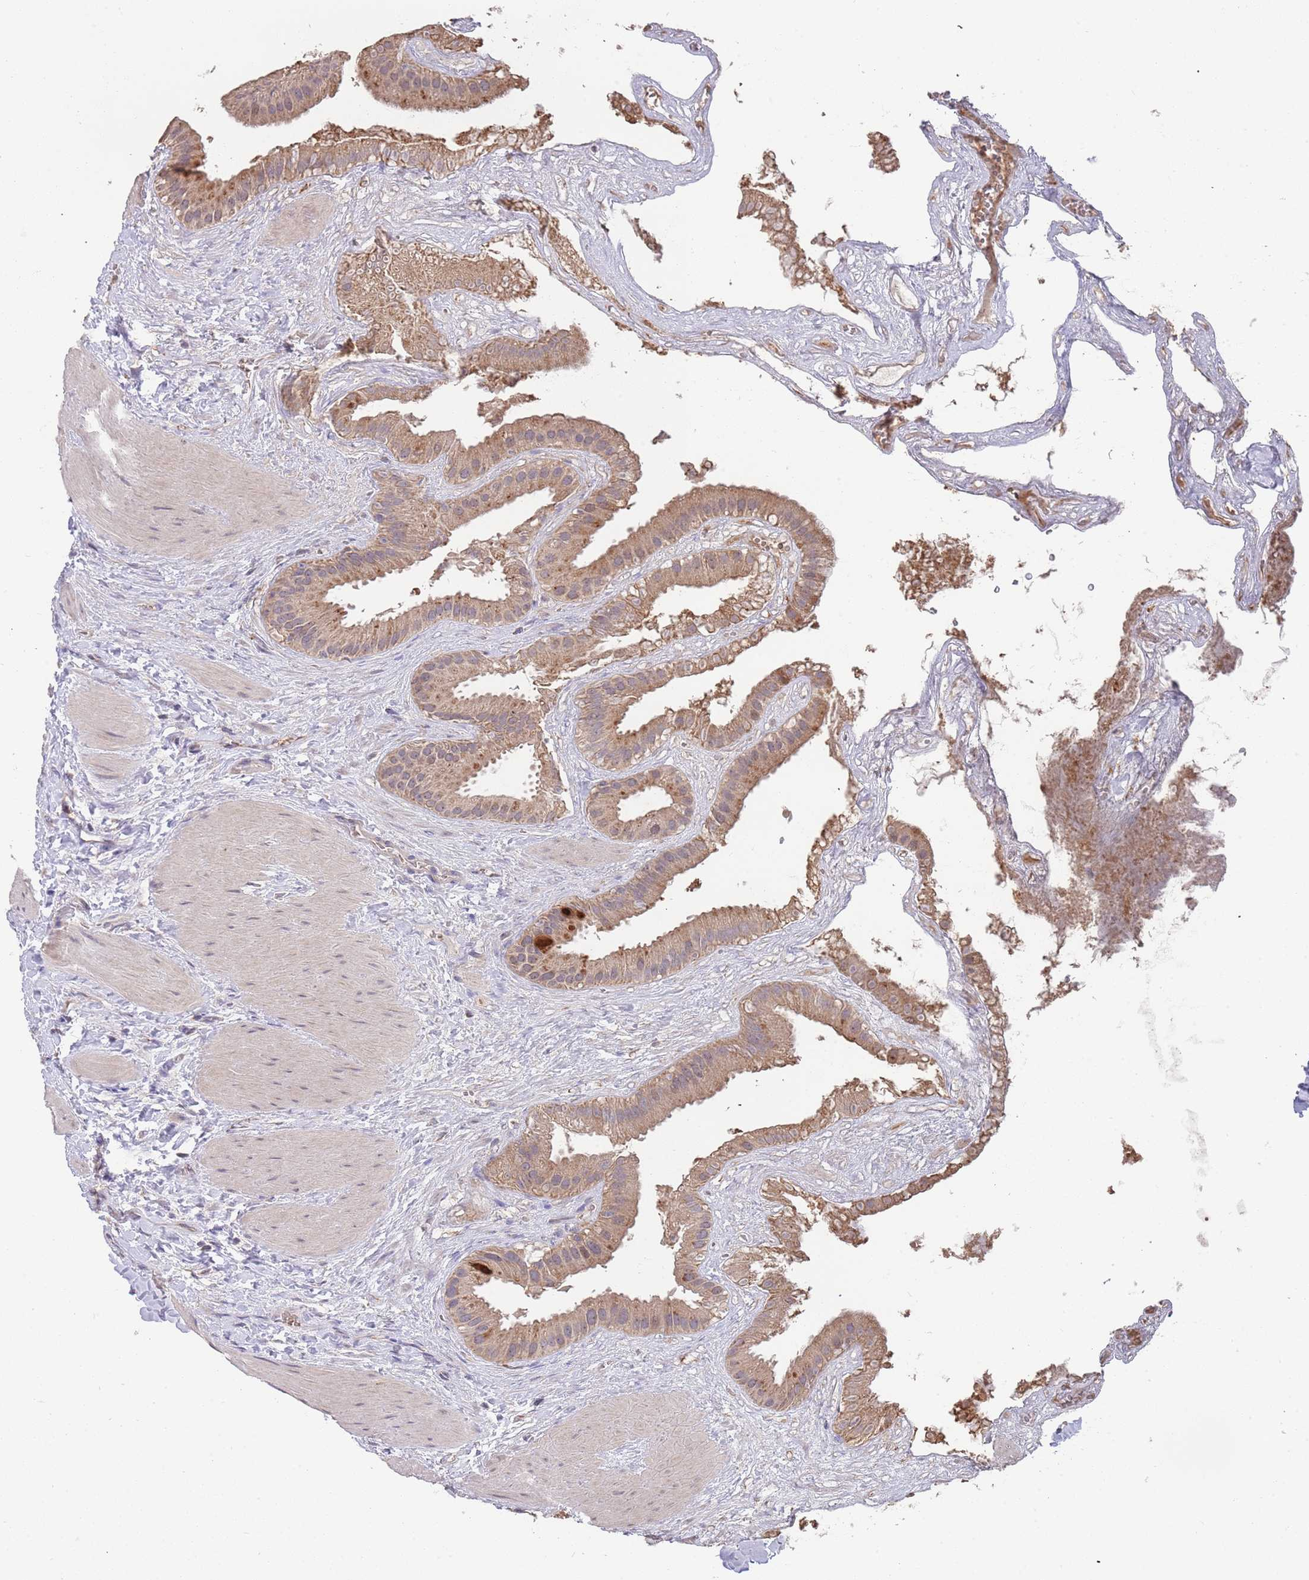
{"staining": {"intensity": "moderate", "quantity": ">75%", "location": "cytoplasmic/membranous"}, "tissue": "gallbladder", "cell_type": "Glandular cells", "image_type": "normal", "snomed": [{"axis": "morphology", "description": "Normal tissue, NOS"}, {"axis": "topography", "description": "Gallbladder"}], "caption": "The immunohistochemical stain shows moderate cytoplasmic/membranous staining in glandular cells of benign gallbladder.", "gene": "TMEM64", "patient": {"sex": "male", "age": 55}}